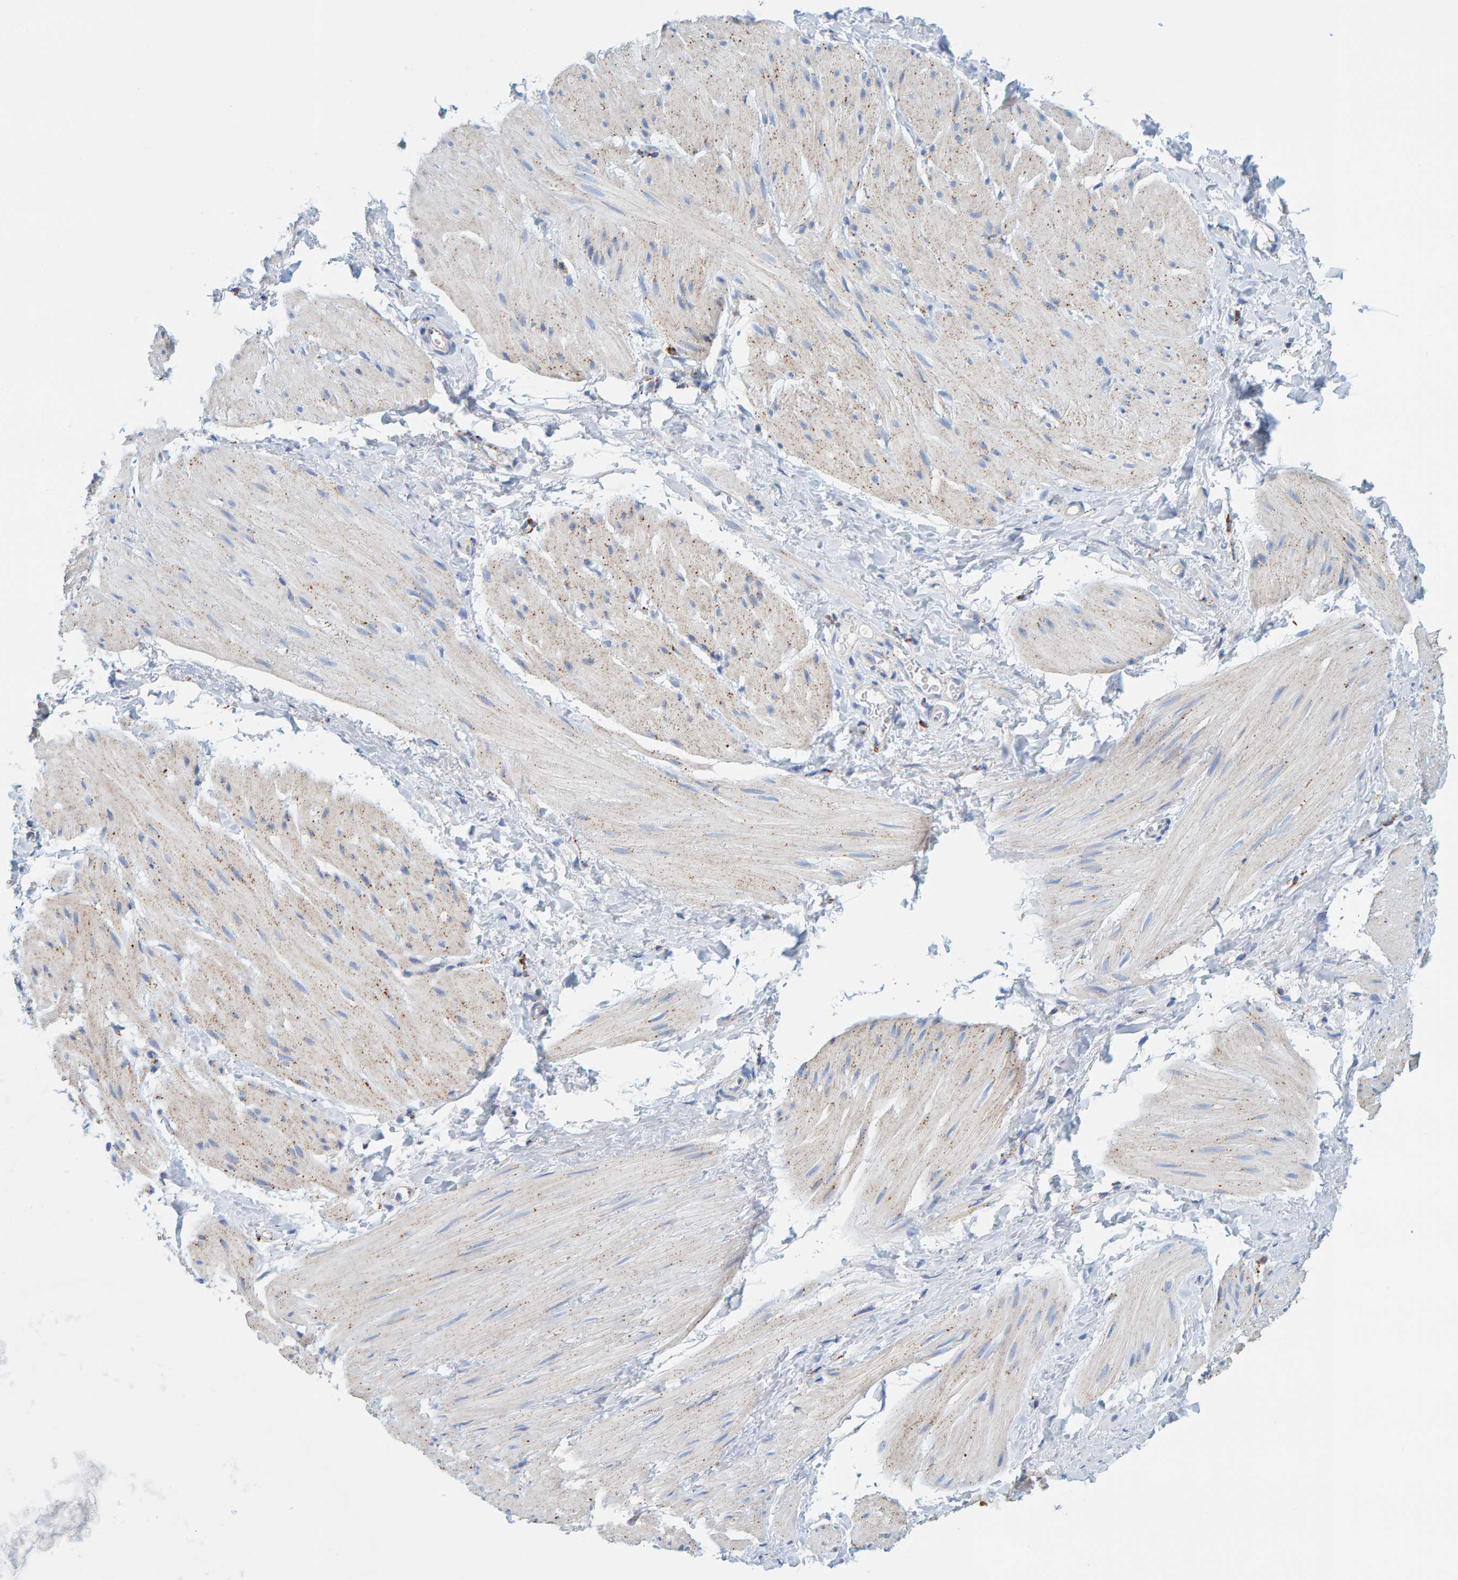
{"staining": {"intensity": "weak", "quantity": "<25%", "location": "cytoplasmic/membranous"}, "tissue": "smooth muscle", "cell_type": "Smooth muscle cells", "image_type": "normal", "snomed": [{"axis": "morphology", "description": "Normal tissue, NOS"}, {"axis": "topography", "description": "Smooth muscle"}], "caption": "A photomicrograph of human smooth muscle is negative for staining in smooth muscle cells. (Stains: DAB immunohistochemistry with hematoxylin counter stain, Microscopy: brightfield microscopy at high magnification).", "gene": "BIN3", "patient": {"sex": "male", "age": 16}}